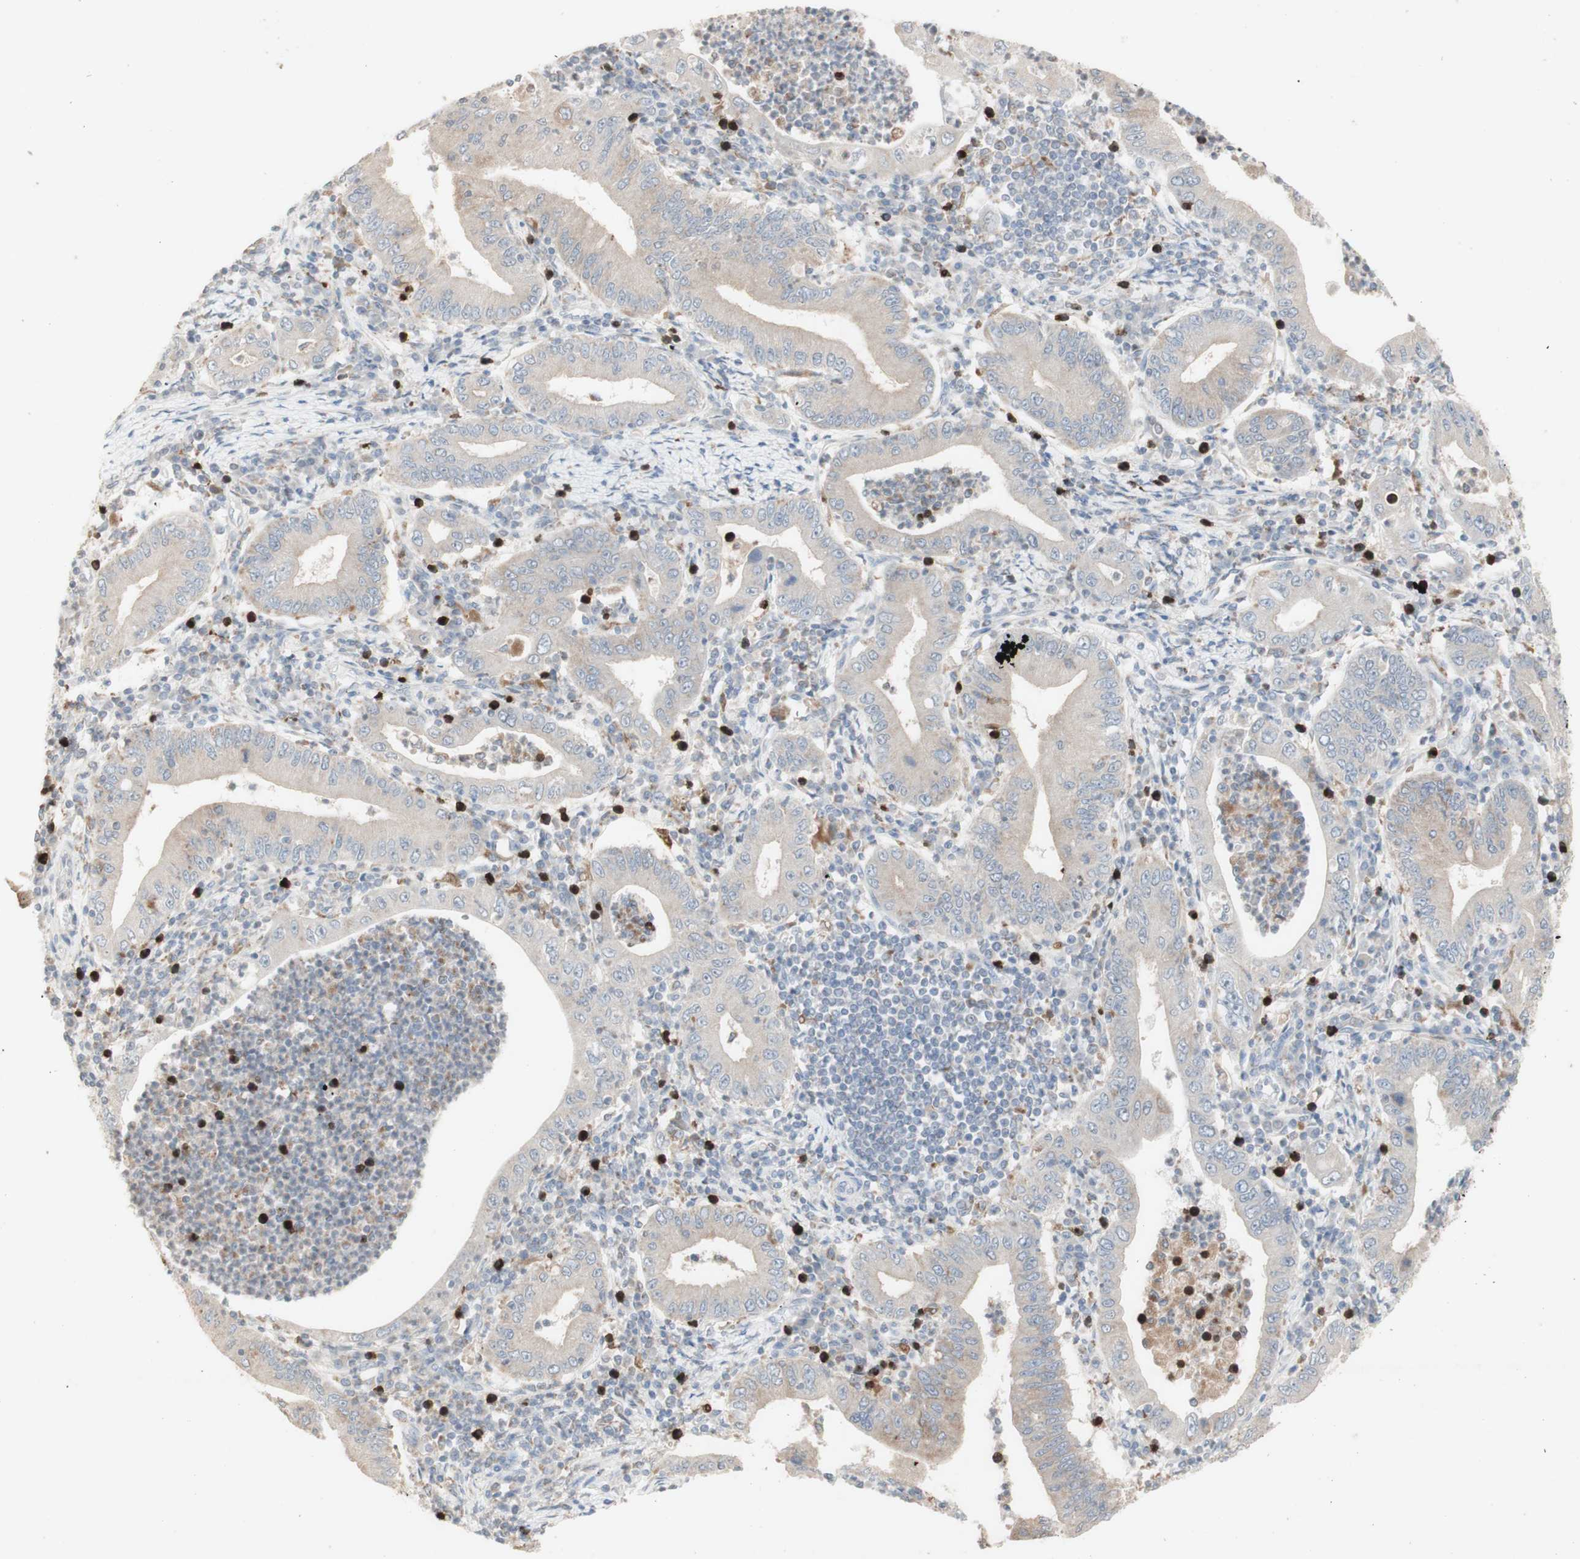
{"staining": {"intensity": "weak", "quantity": "<25%", "location": "cytoplasmic/membranous"}, "tissue": "stomach cancer", "cell_type": "Tumor cells", "image_type": "cancer", "snomed": [{"axis": "morphology", "description": "Normal tissue, NOS"}, {"axis": "morphology", "description": "Adenocarcinoma, NOS"}, {"axis": "topography", "description": "Esophagus"}, {"axis": "topography", "description": "Stomach, upper"}, {"axis": "topography", "description": "Peripheral nerve tissue"}], "caption": "Tumor cells are negative for brown protein staining in stomach cancer.", "gene": "ATP6V1B1", "patient": {"sex": "male", "age": 62}}